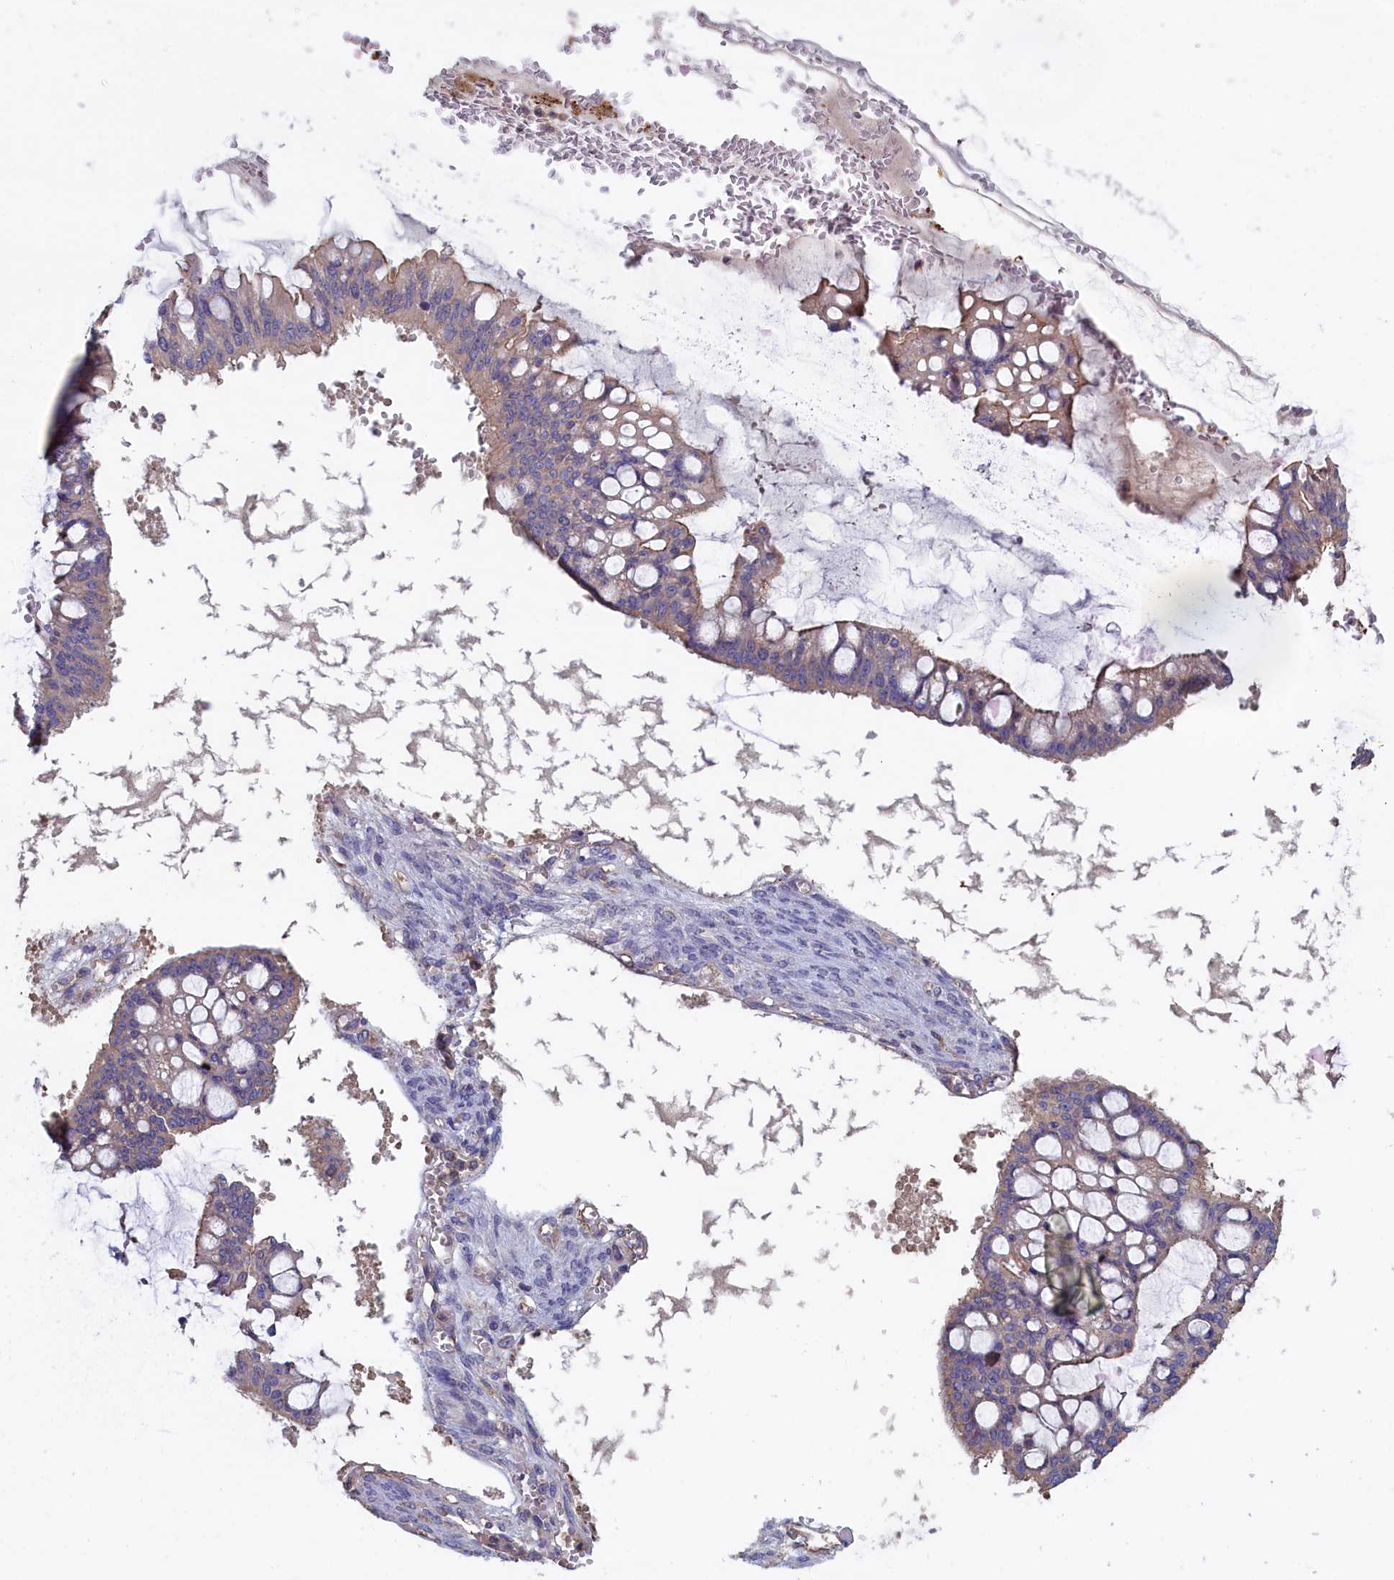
{"staining": {"intensity": "moderate", "quantity": "25%-75%", "location": "cytoplasmic/membranous"}, "tissue": "ovarian cancer", "cell_type": "Tumor cells", "image_type": "cancer", "snomed": [{"axis": "morphology", "description": "Cystadenocarcinoma, mucinous, NOS"}, {"axis": "topography", "description": "Ovary"}], "caption": "Immunohistochemical staining of ovarian mucinous cystadenocarcinoma demonstrates medium levels of moderate cytoplasmic/membranous protein staining in approximately 25%-75% of tumor cells.", "gene": "ANKRD2", "patient": {"sex": "female", "age": 73}}